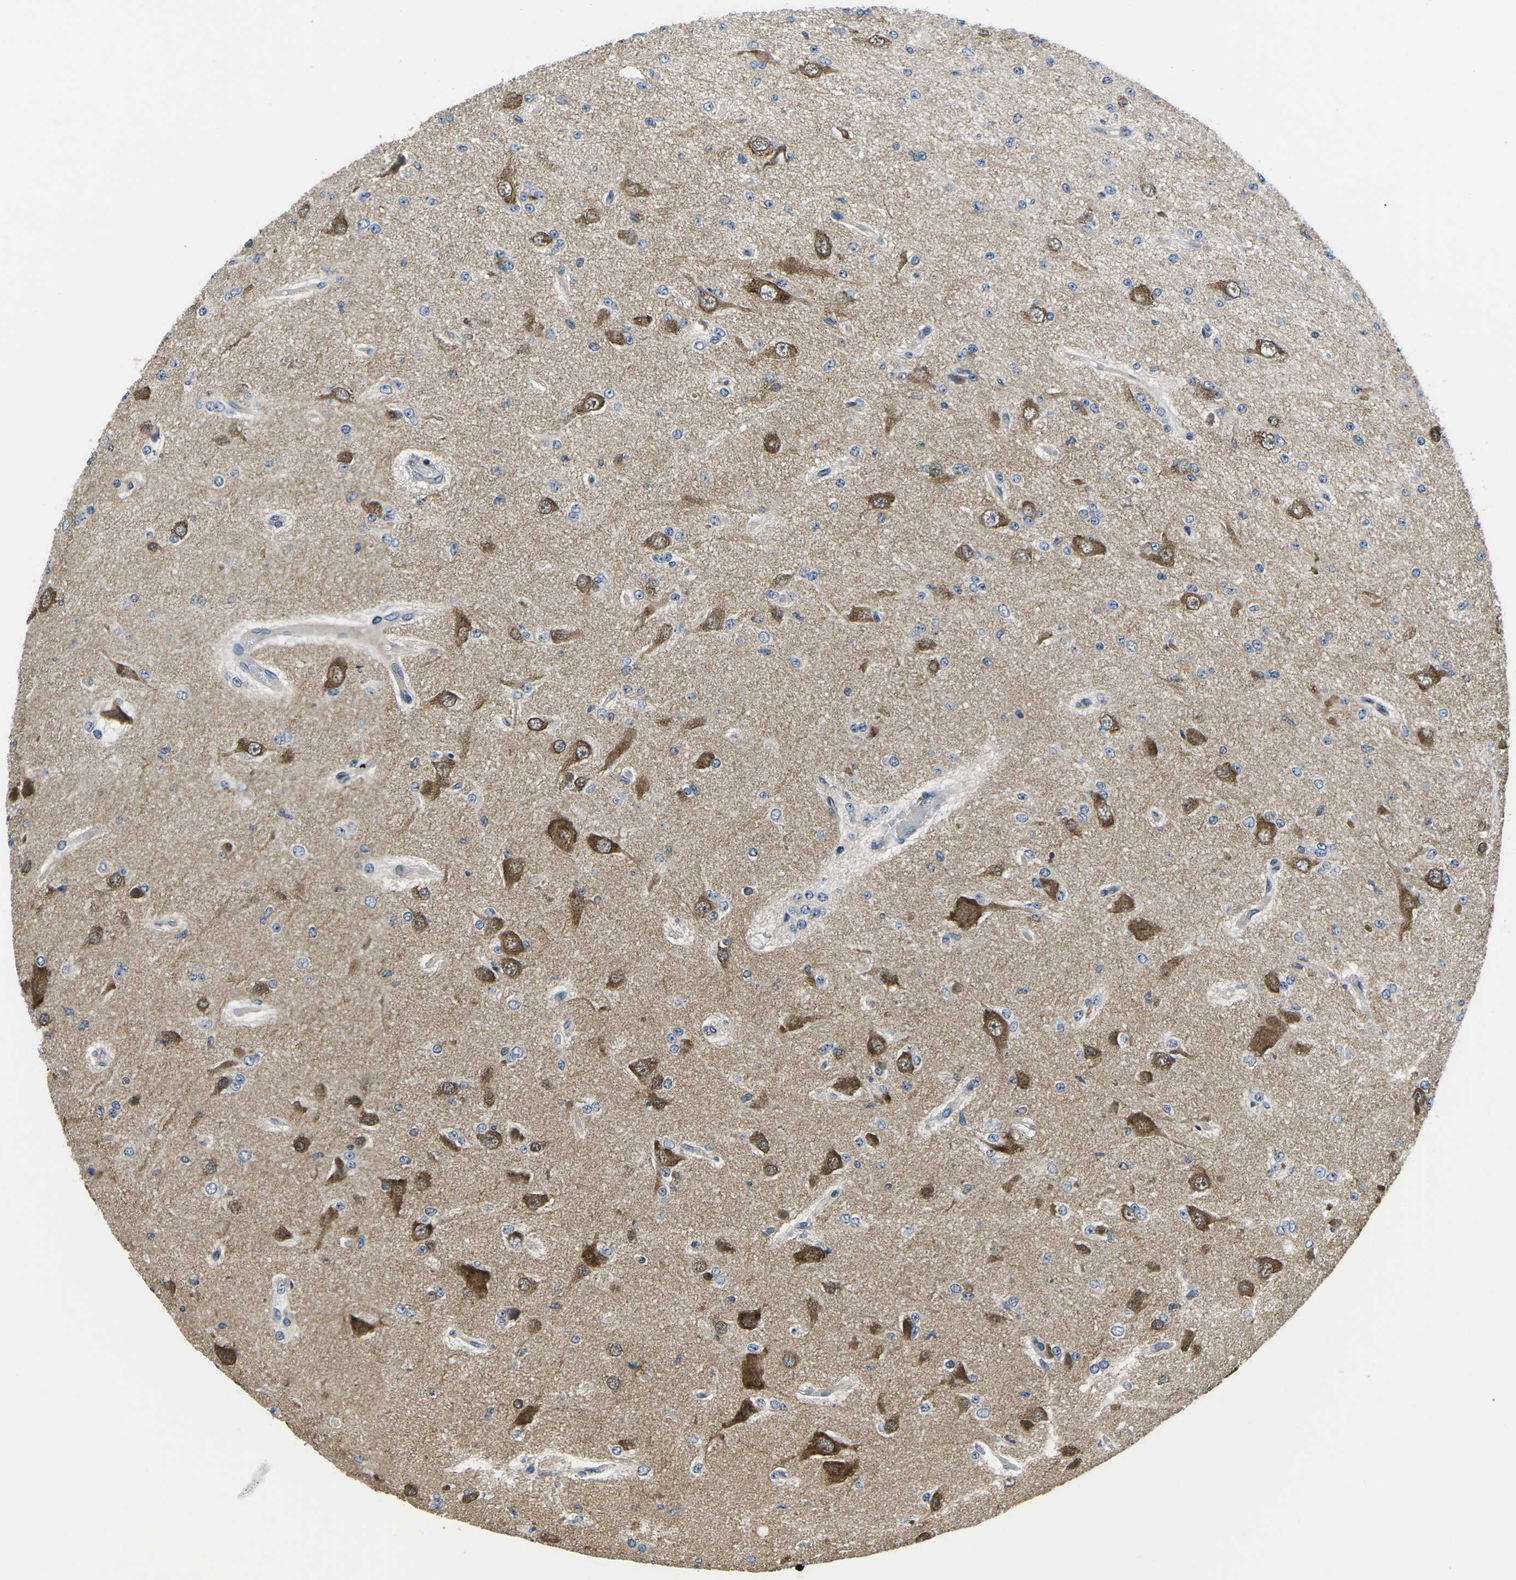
{"staining": {"intensity": "moderate", "quantity": ">75%", "location": "cytoplasmic/membranous"}, "tissue": "glioma", "cell_type": "Tumor cells", "image_type": "cancer", "snomed": [{"axis": "morphology", "description": "Glioma, malignant, Low grade"}, {"axis": "topography", "description": "Brain"}], "caption": "DAB immunohistochemical staining of human glioma displays moderate cytoplasmic/membranous protein positivity in about >75% of tumor cells.", "gene": "GSK3B", "patient": {"sex": "male", "age": 38}}